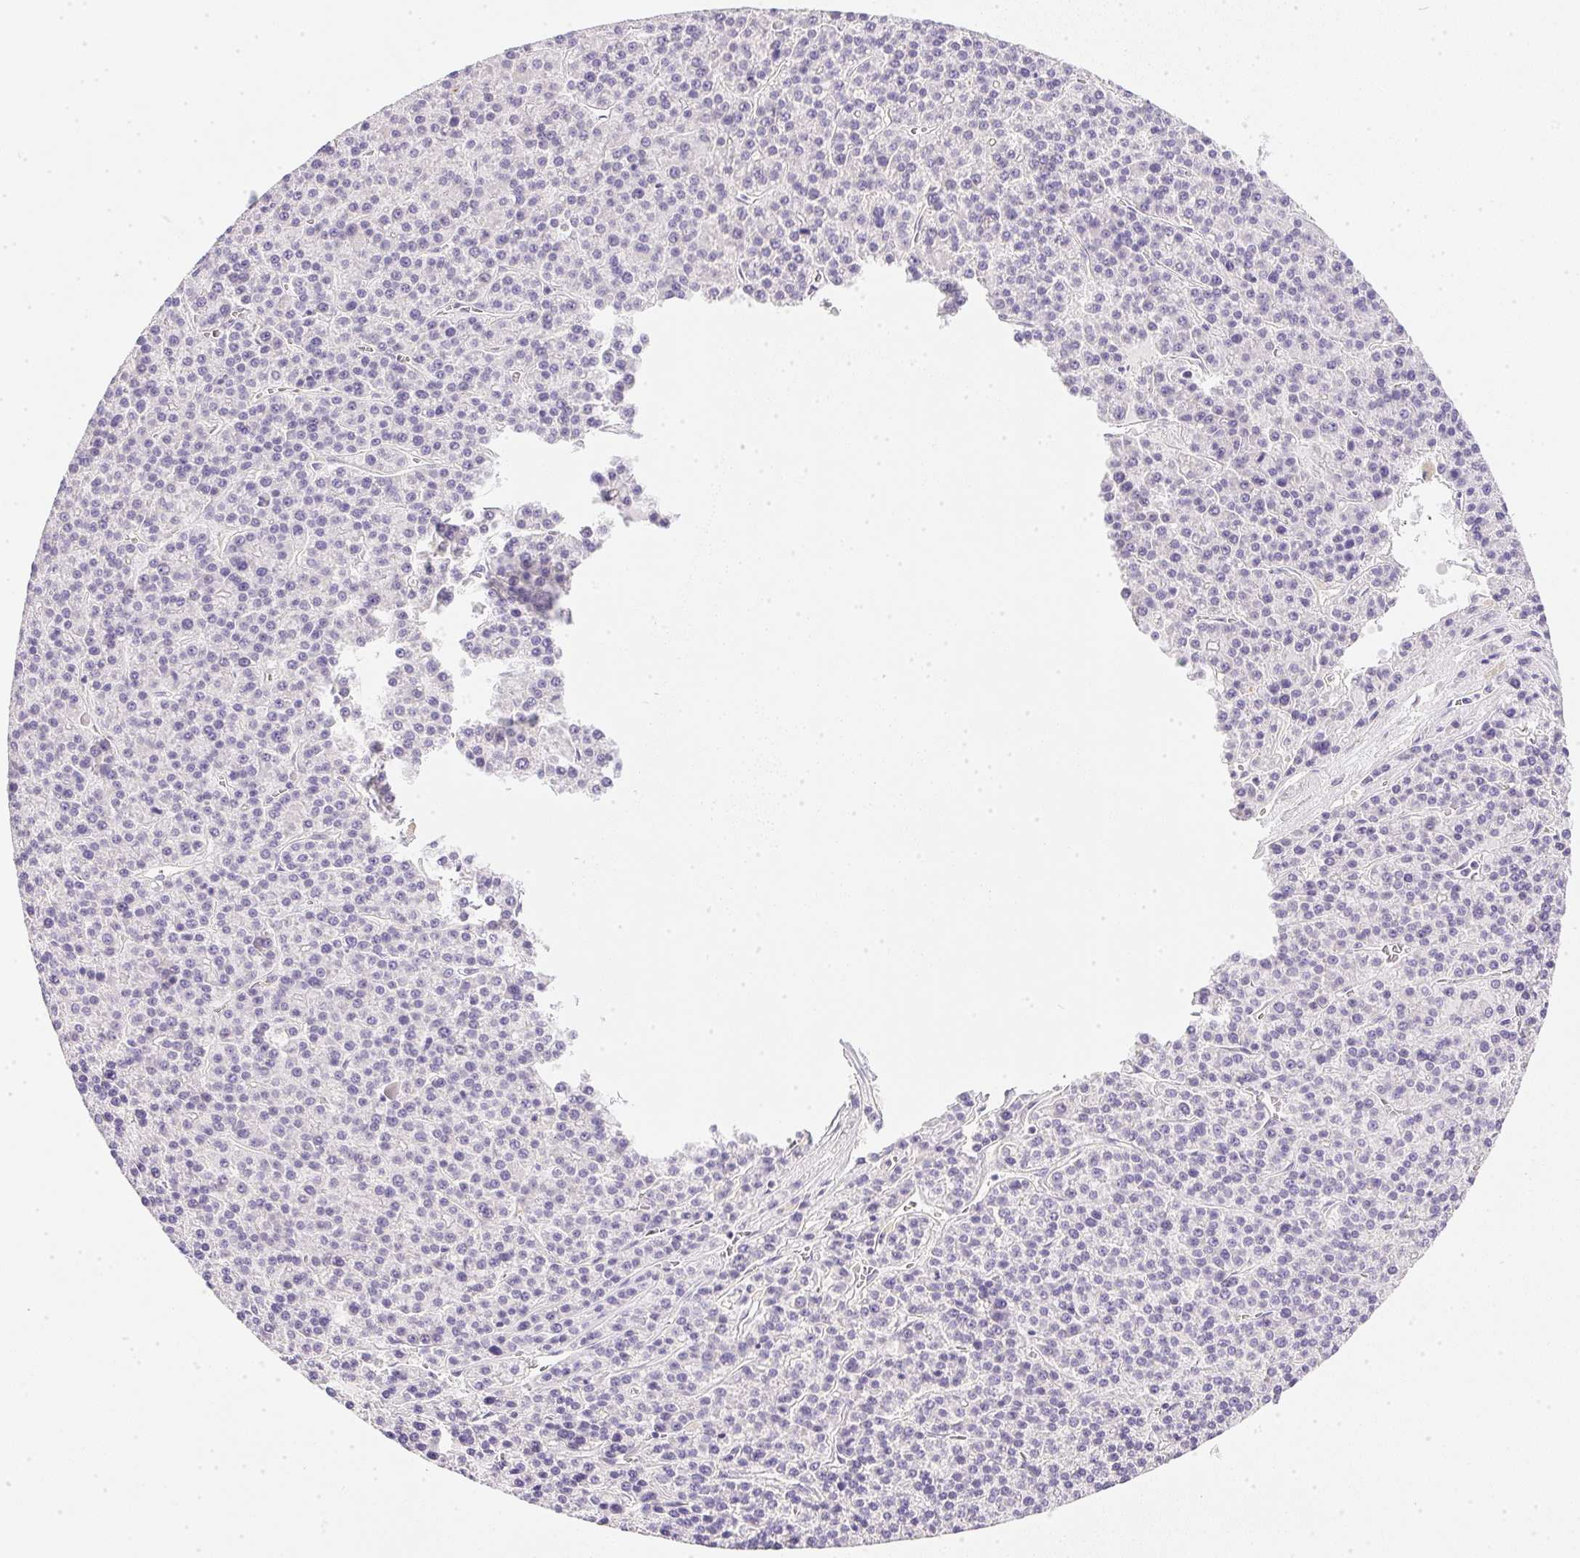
{"staining": {"intensity": "negative", "quantity": "none", "location": "none"}, "tissue": "liver cancer", "cell_type": "Tumor cells", "image_type": "cancer", "snomed": [{"axis": "morphology", "description": "Carcinoma, Hepatocellular, NOS"}, {"axis": "topography", "description": "Liver"}], "caption": "Tumor cells are negative for protein expression in human liver cancer (hepatocellular carcinoma).", "gene": "SLC17A7", "patient": {"sex": "female", "age": 58}}